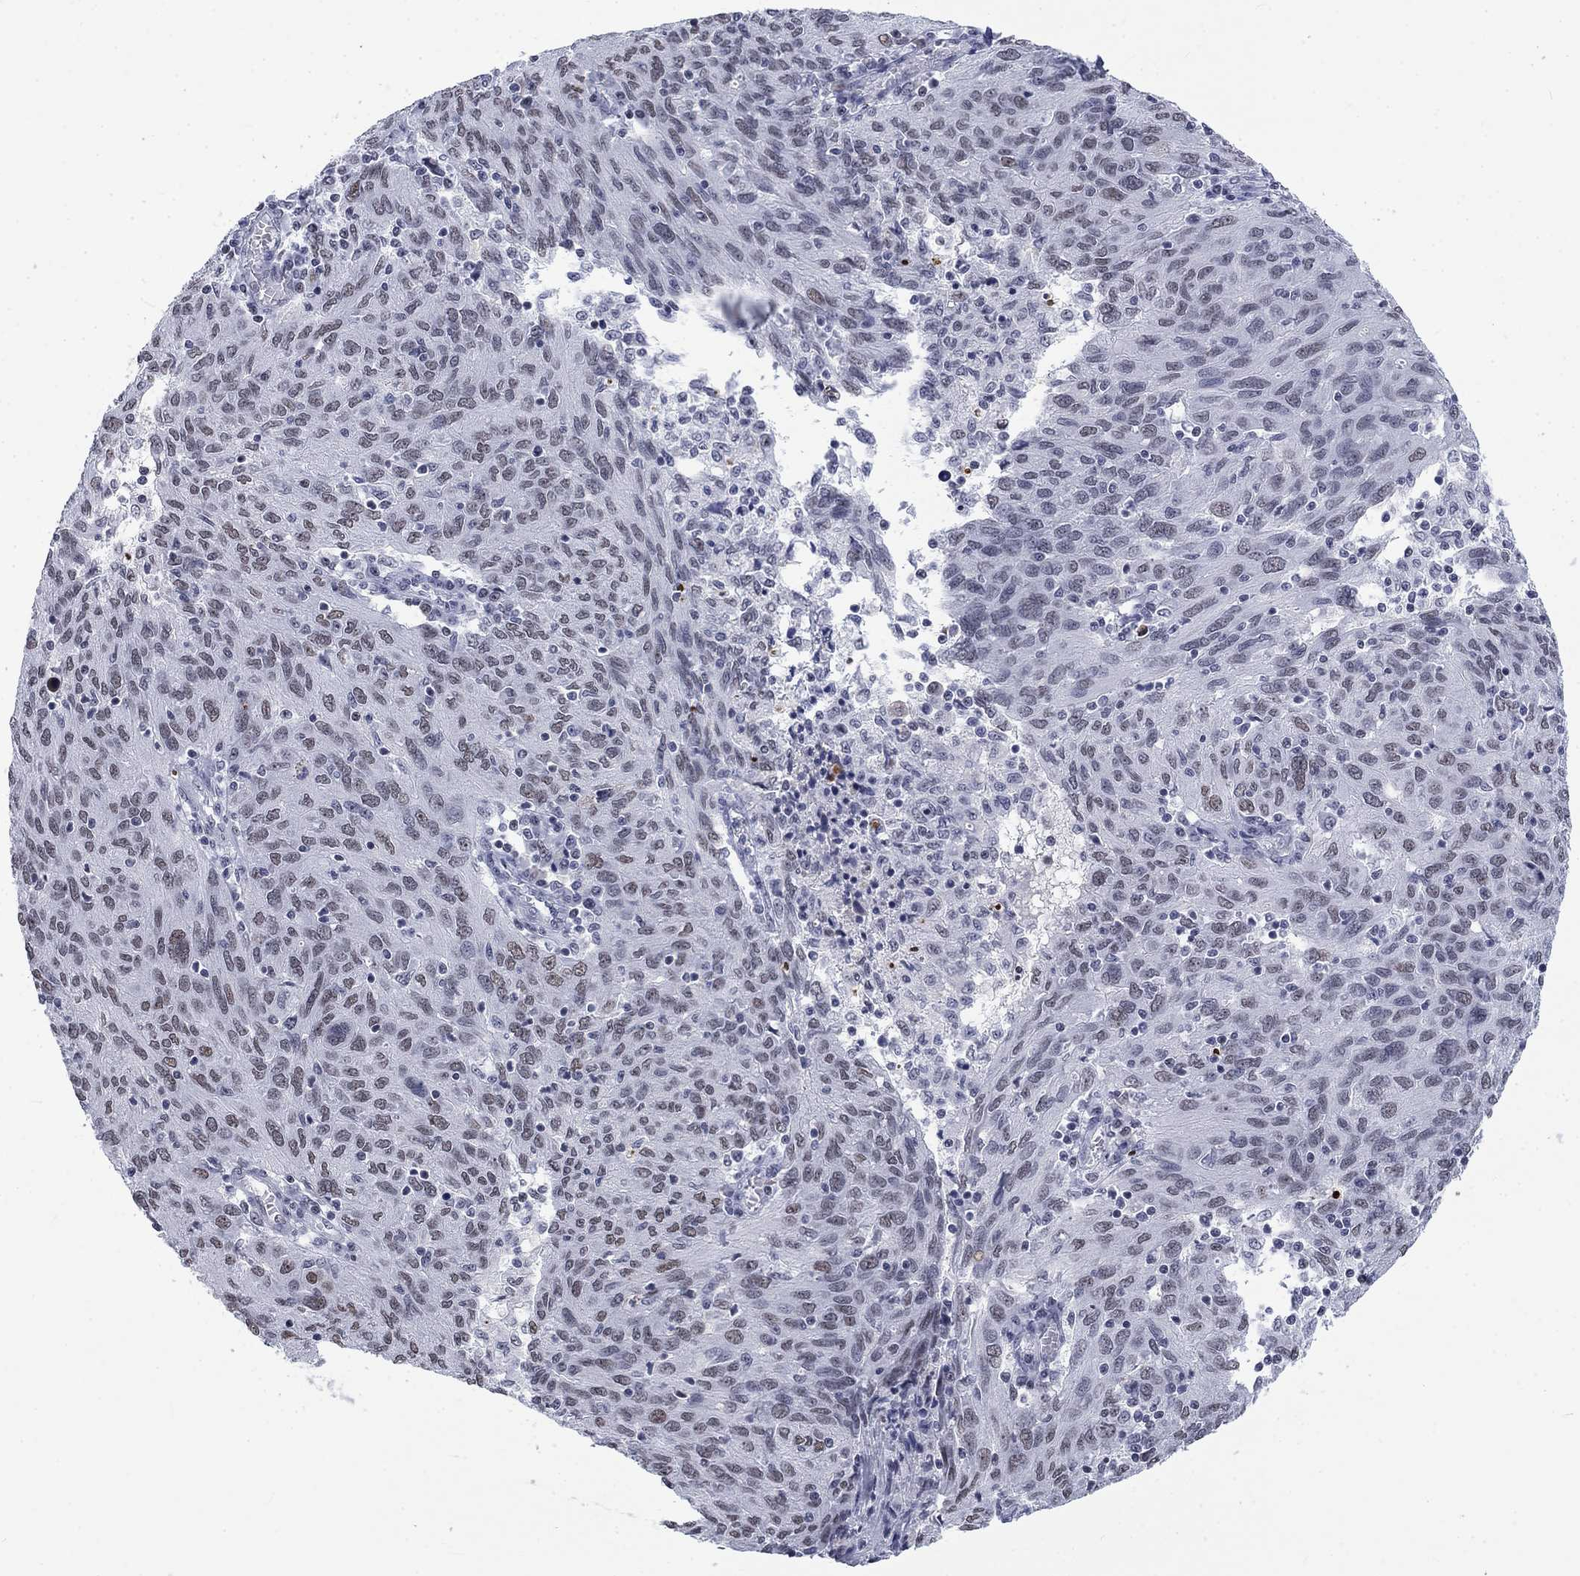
{"staining": {"intensity": "weak", "quantity": "25%-75%", "location": "nuclear"}, "tissue": "ovarian cancer", "cell_type": "Tumor cells", "image_type": "cancer", "snomed": [{"axis": "morphology", "description": "Carcinoma, endometroid"}, {"axis": "topography", "description": "Ovary"}], "caption": "Immunohistochemical staining of human ovarian endometroid carcinoma shows low levels of weak nuclear protein staining in approximately 25%-75% of tumor cells. The staining was performed using DAB, with brown indicating positive protein expression. Nuclei are stained blue with hematoxylin.", "gene": "CSRNP3", "patient": {"sex": "female", "age": 50}}